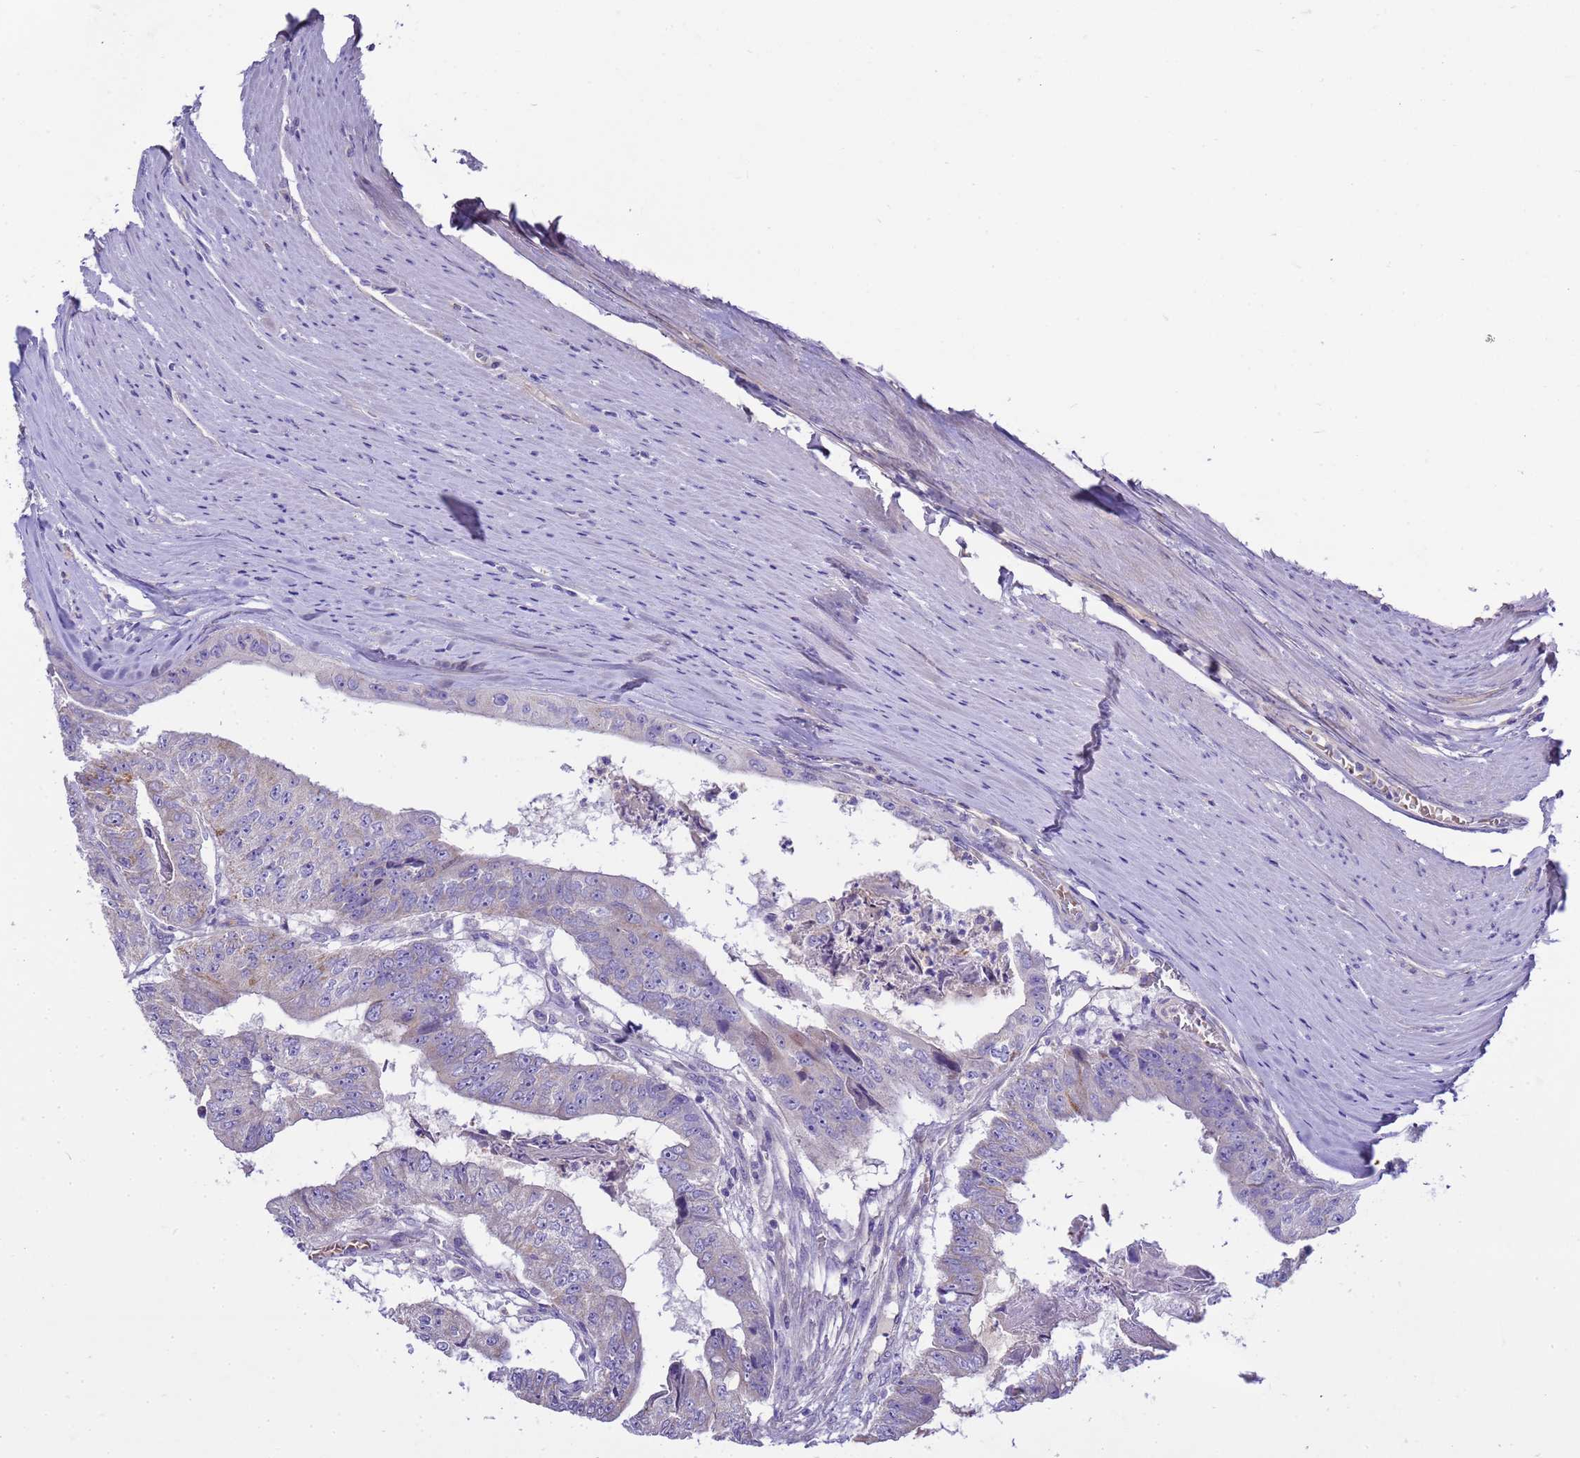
{"staining": {"intensity": "negative", "quantity": "none", "location": "none"}, "tissue": "colorectal cancer", "cell_type": "Tumor cells", "image_type": "cancer", "snomed": [{"axis": "morphology", "description": "Adenocarcinoma, NOS"}, {"axis": "topography", "description": "Colon"}], "caption": "This is an immunohistochemistry image of human colorectal adenocarcinoma. There is no positivity in tumor cells.", "gene": "RIPPLY2", "patient": {"sex": "female", "age": 67}}